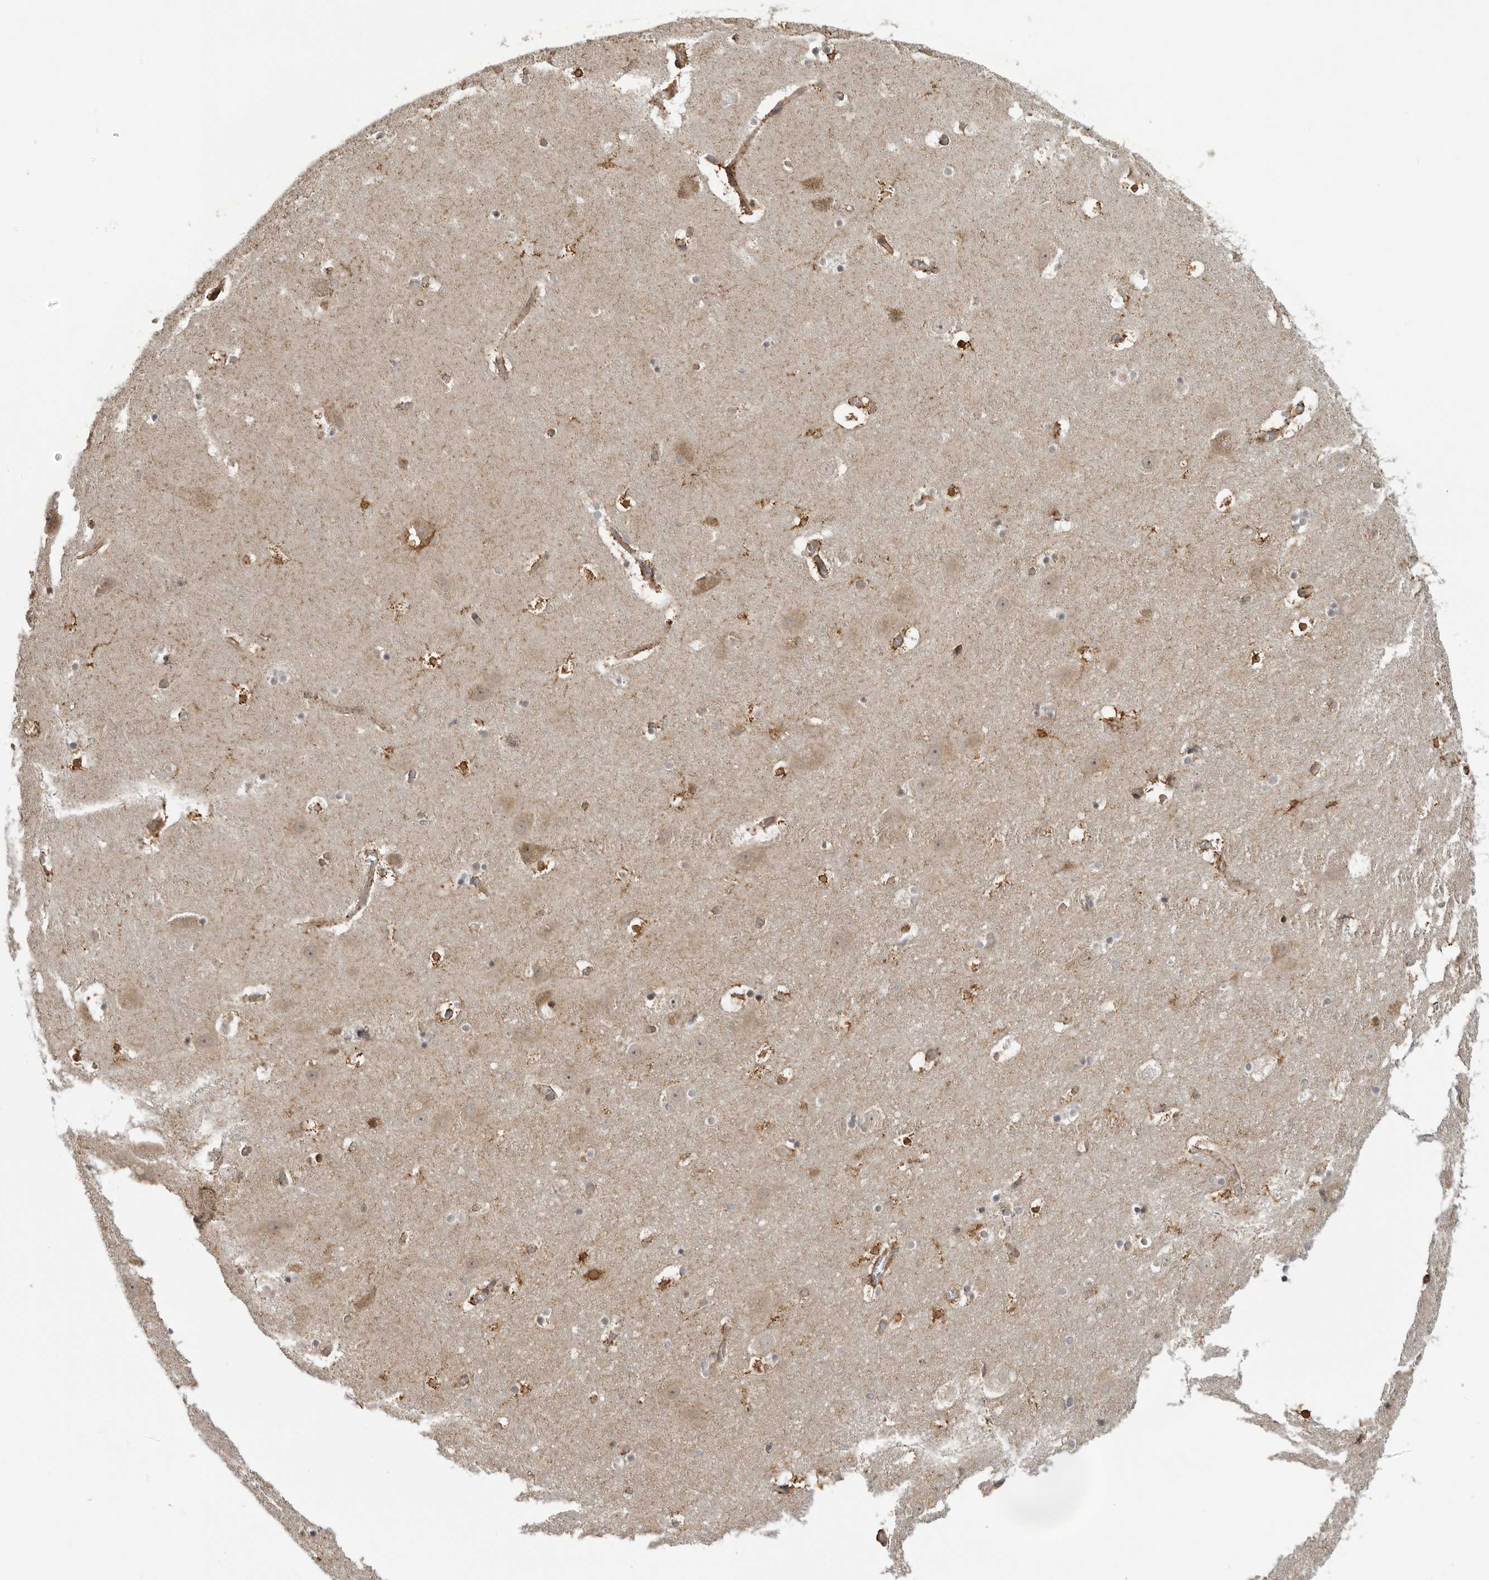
{"staining": {"intensity": "moderate", "quantity": "25%-75%", "location": "cytoplasmic/membranous"}, "tissue": "hippocampus", "cell_type": "Glial cells", "image_type": "normal", "snomed": [{"axis": "morphology", "description": "Normal tissue, NOS"}, {"axis": "topography", "description": "Hippocampus"}], "caption": "A brown stain highlights moderate cytoplasmic/membranous positivity of a protein in glial cells of unremarkable hippocampus. The protein is stained brown, and the nuclei are stained in blue (DAB IHC with brightfield microscopy, high magnification).", "gene": "DNAH14", "patient": {"sex": "male", "age": 45}}